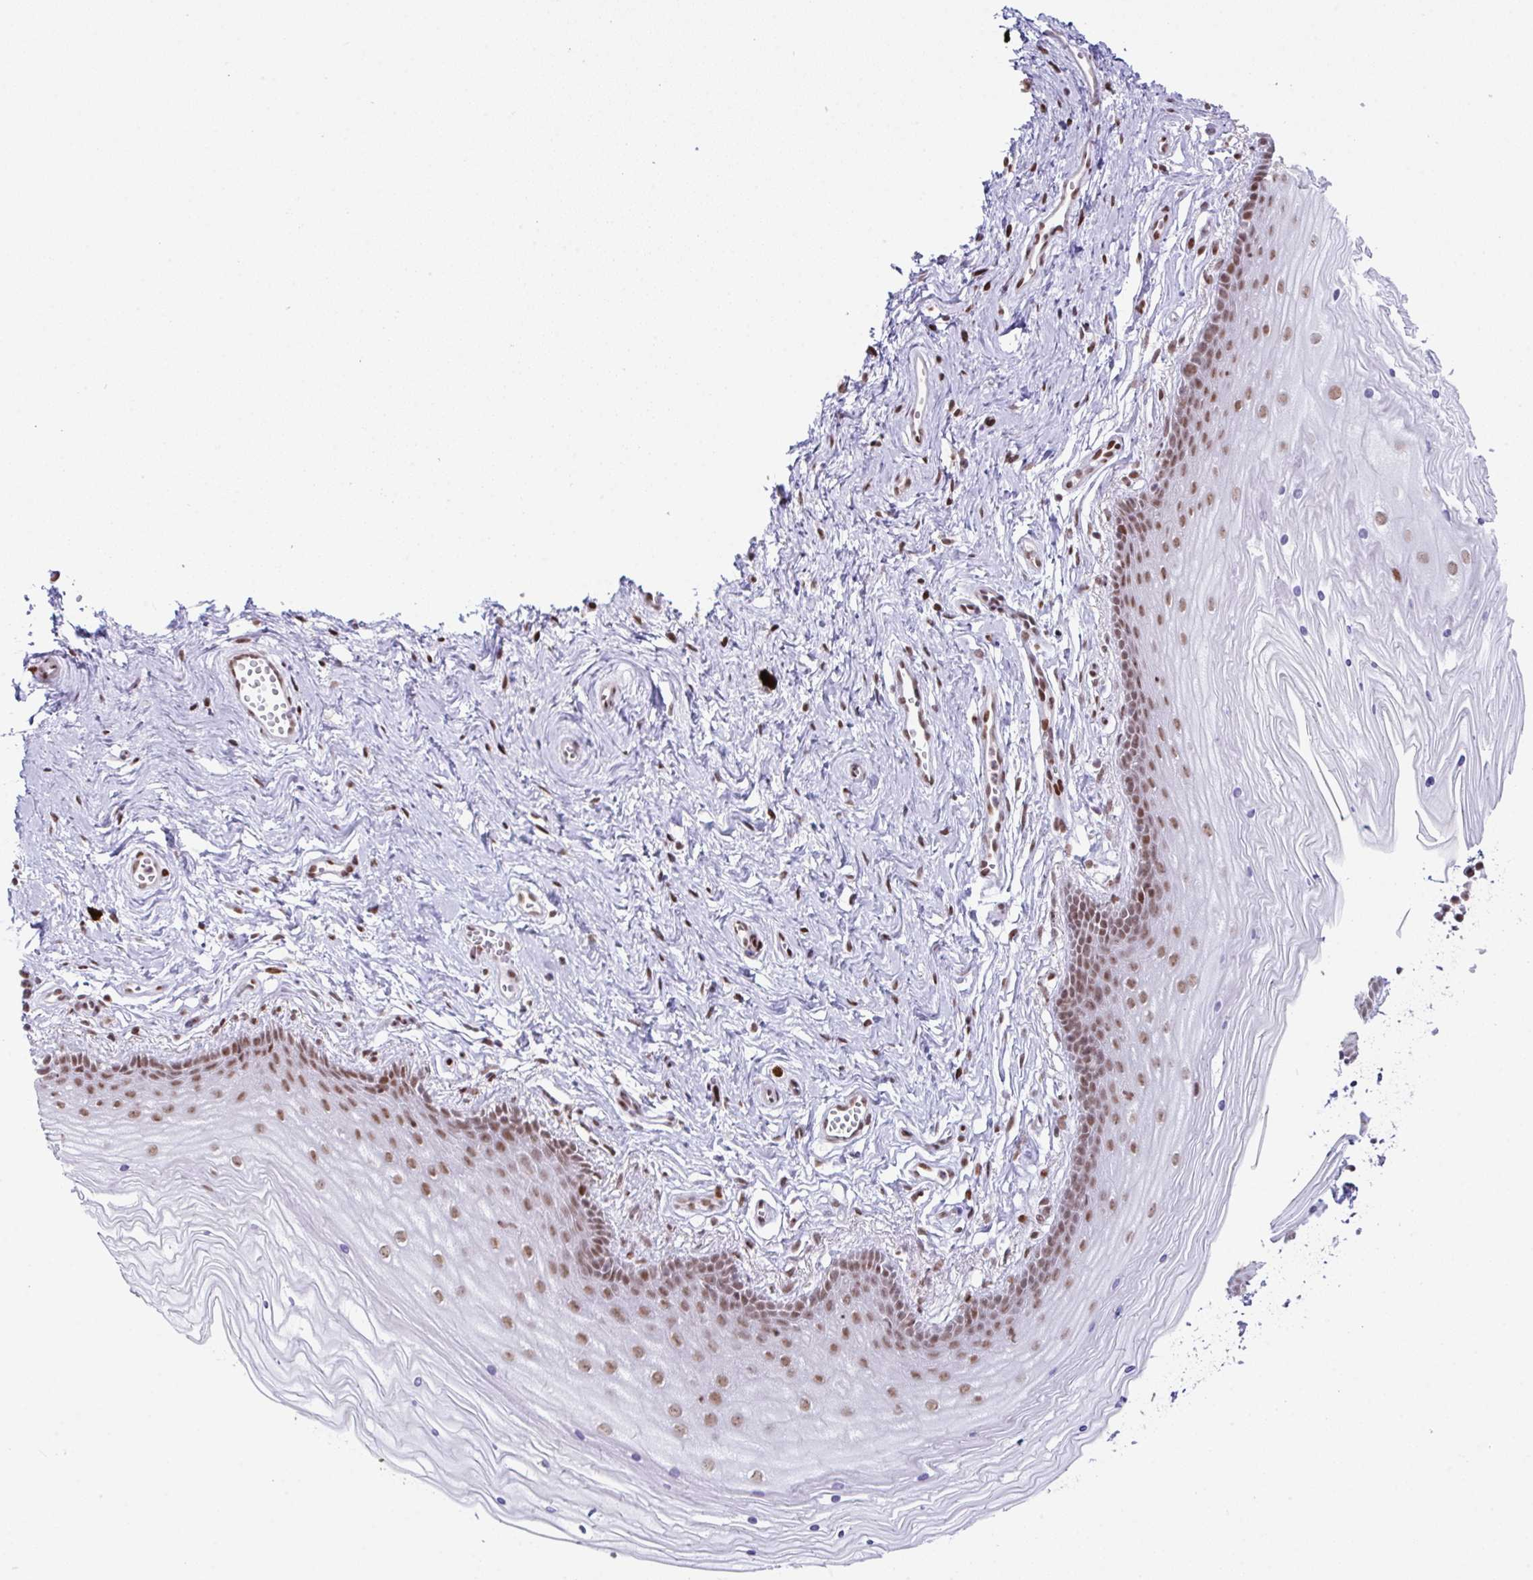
{"staining": {"intensity": "strong", "quantity": ">75%", "location": "nuclear"}, "tissue": "vagina", "cell_type": "Squamous epithelial cells", "image_type": "normal", "snomed": [{"axis": "morphology", "description": "Normal tissue, NOS"}, {"axis": "topography", "description": "Vagina"}], "caption": "The photomicrograph shows staining of normal vagina, revealing strong nuclear protein positivity (brown color) within squamous epithelial cells.", "gene": "CLP1", "patient": {"sex": "female", "age": 38}}